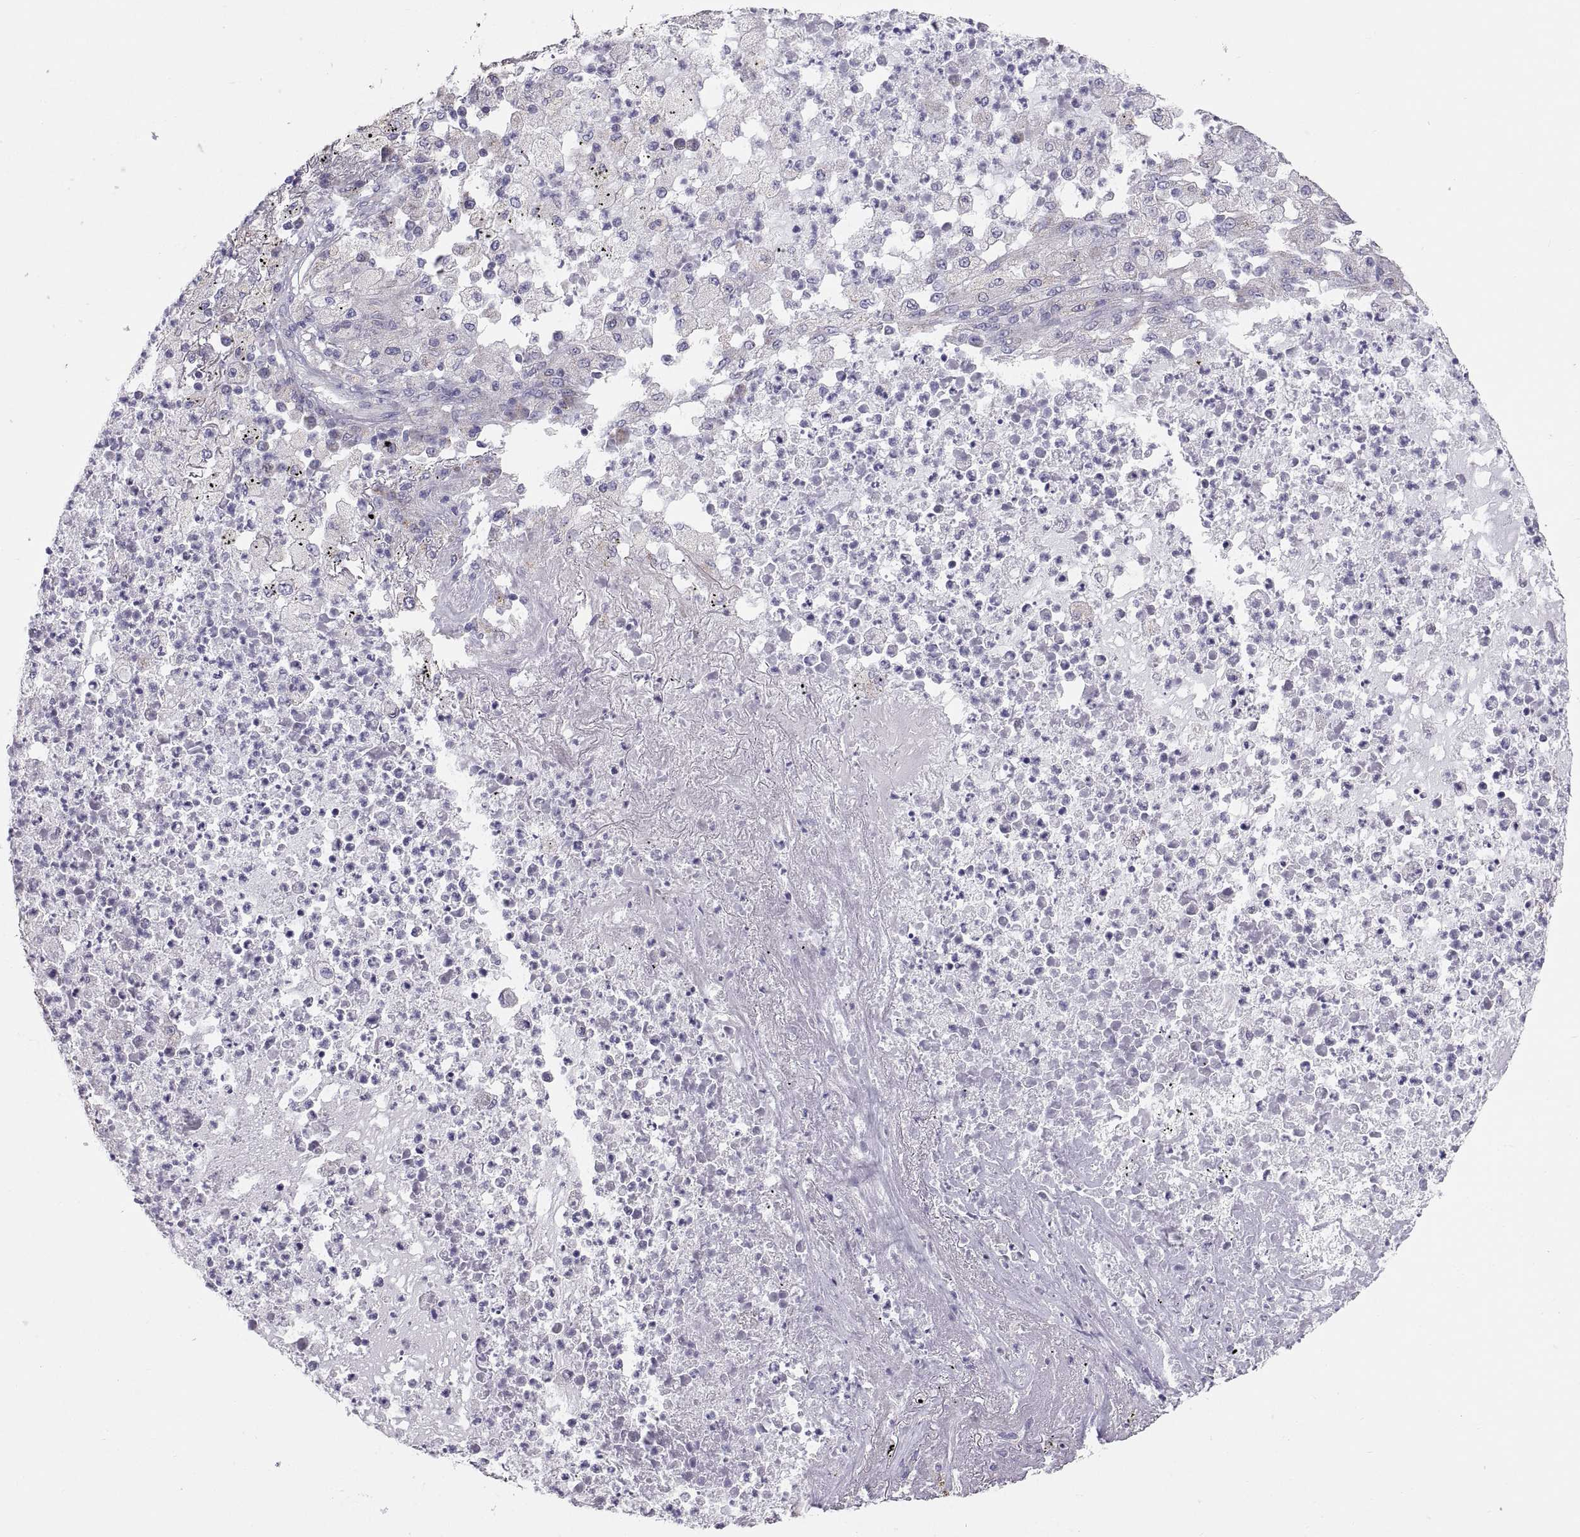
{"staining": {"intensity": "negative", "quantity": "none", "location": "none"}, "tissue": "lung cancer", "cell_type": "Tumor cells", "image_type": "cancer", "snomed": [{"axis": "morphology", "description": "Adenocarcinoma, NOS"}, {"axis": "topography", "description": "Lung"}], "caption": "IHC histopathology image of neoplastic tissue: human adenocarcinoma (lung) stained with DAB reveals no significant protein staining in tumor cells.", "gene": "TNNC1", "patient": {"sex": "female", "age": 73}}